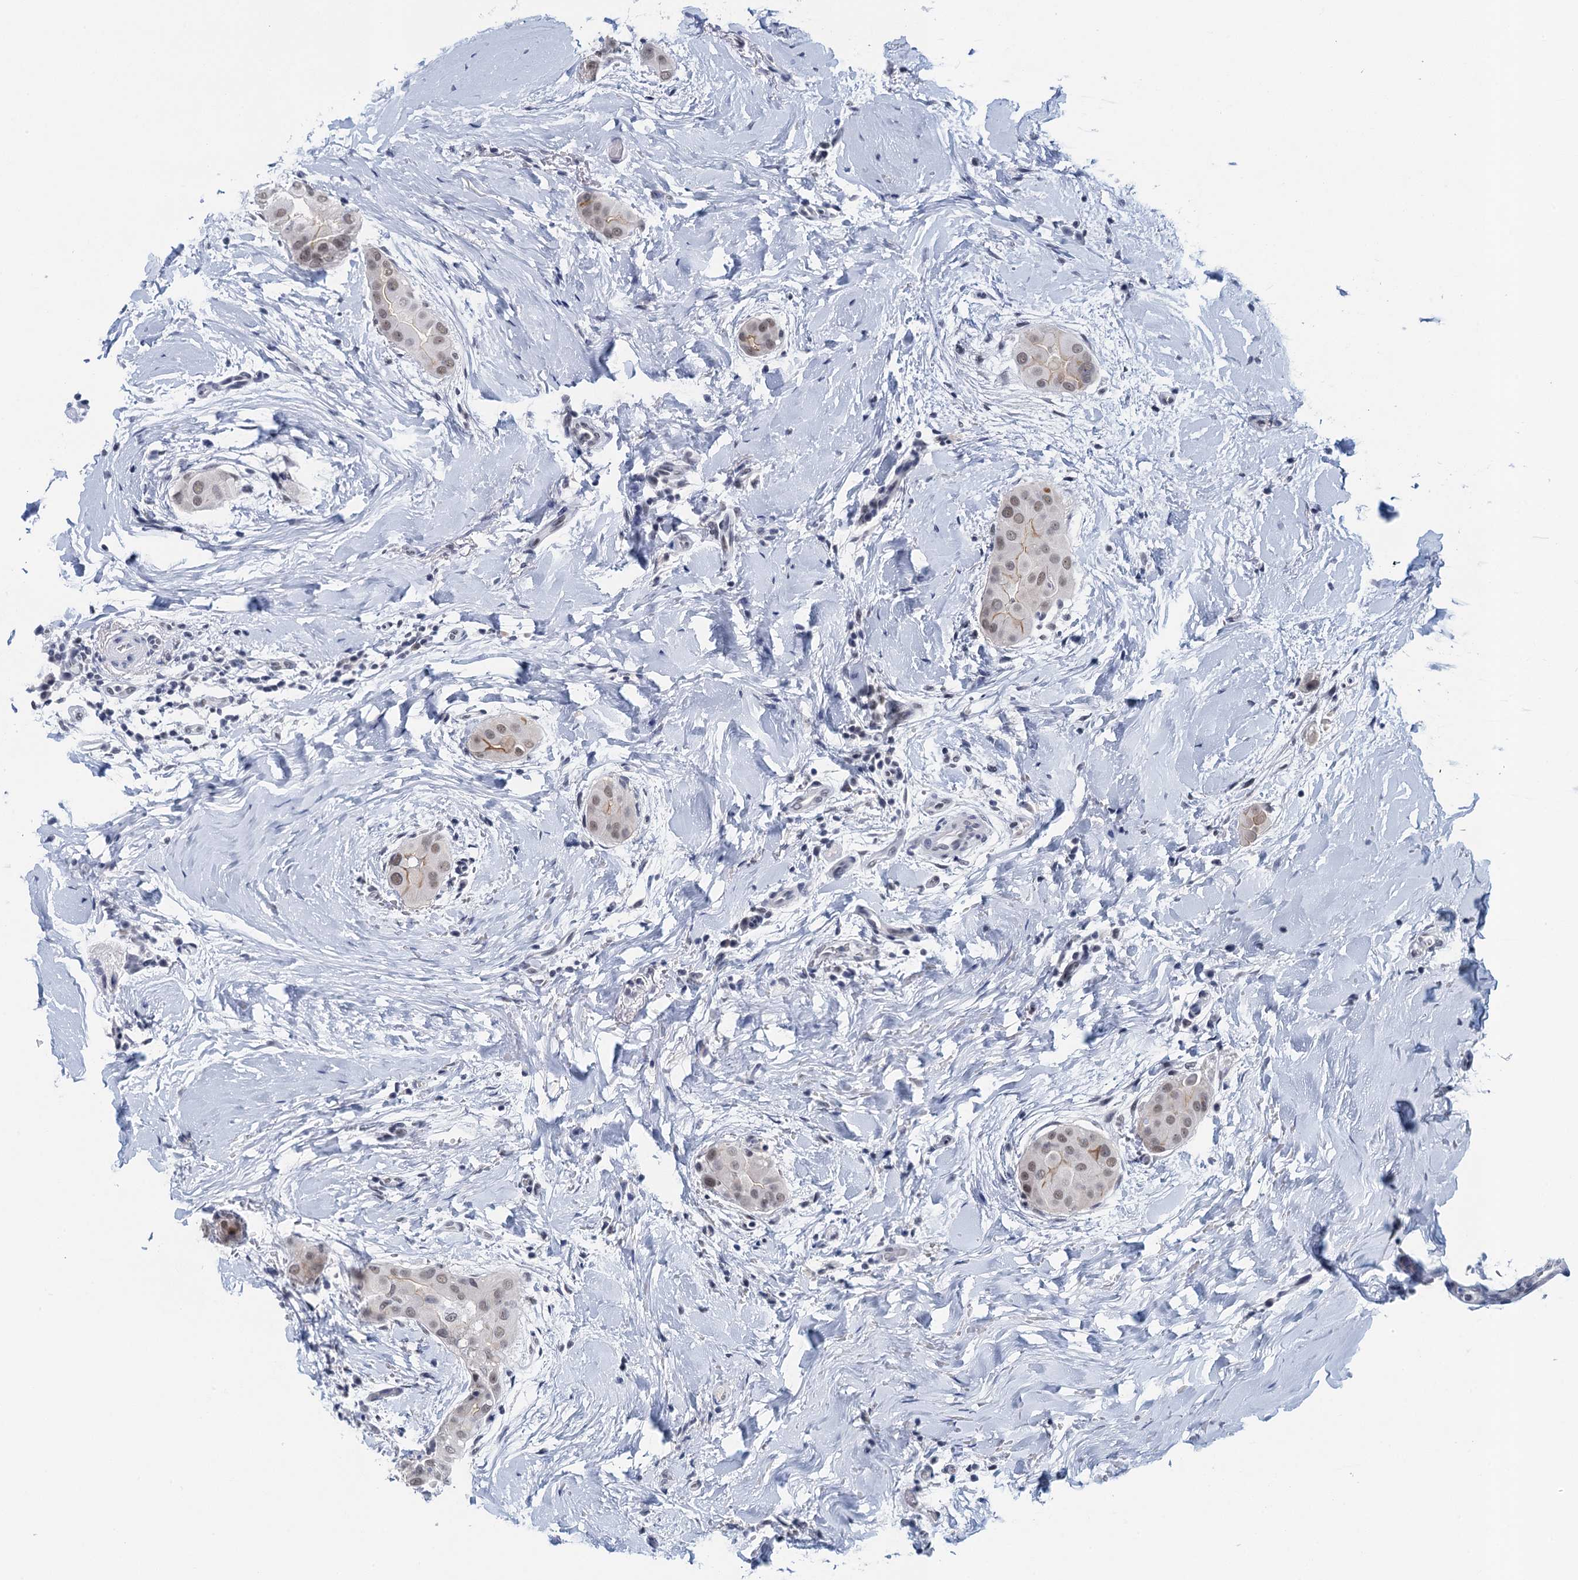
{"staining": {"intensity": "weak", "quantity": "25%-75%", "location": "cytoplasmic/membranous,nuclear"}, "tissue": "thyroid cancer", "cell_type": "Tumor cells", "image_type": "cancer", "snomed": [{"axis": "morphology", "description": "Papillary adenocarcinoma, NOS"}, {"axis": "topography", "description": "Thyroid gland"}], "caption": "A low amount of weak cytoplasmic/membranous and nuclear expression is appreciated in about 25%-75% of tumor cells in thyroid cancer tissue. (Stains: DAB in brown, nuclei in blue, Microscopy: brightfield microscopy at high magnification).", "gene": "EPS8L1", "patient": {"sex": "male", "age": 33}}